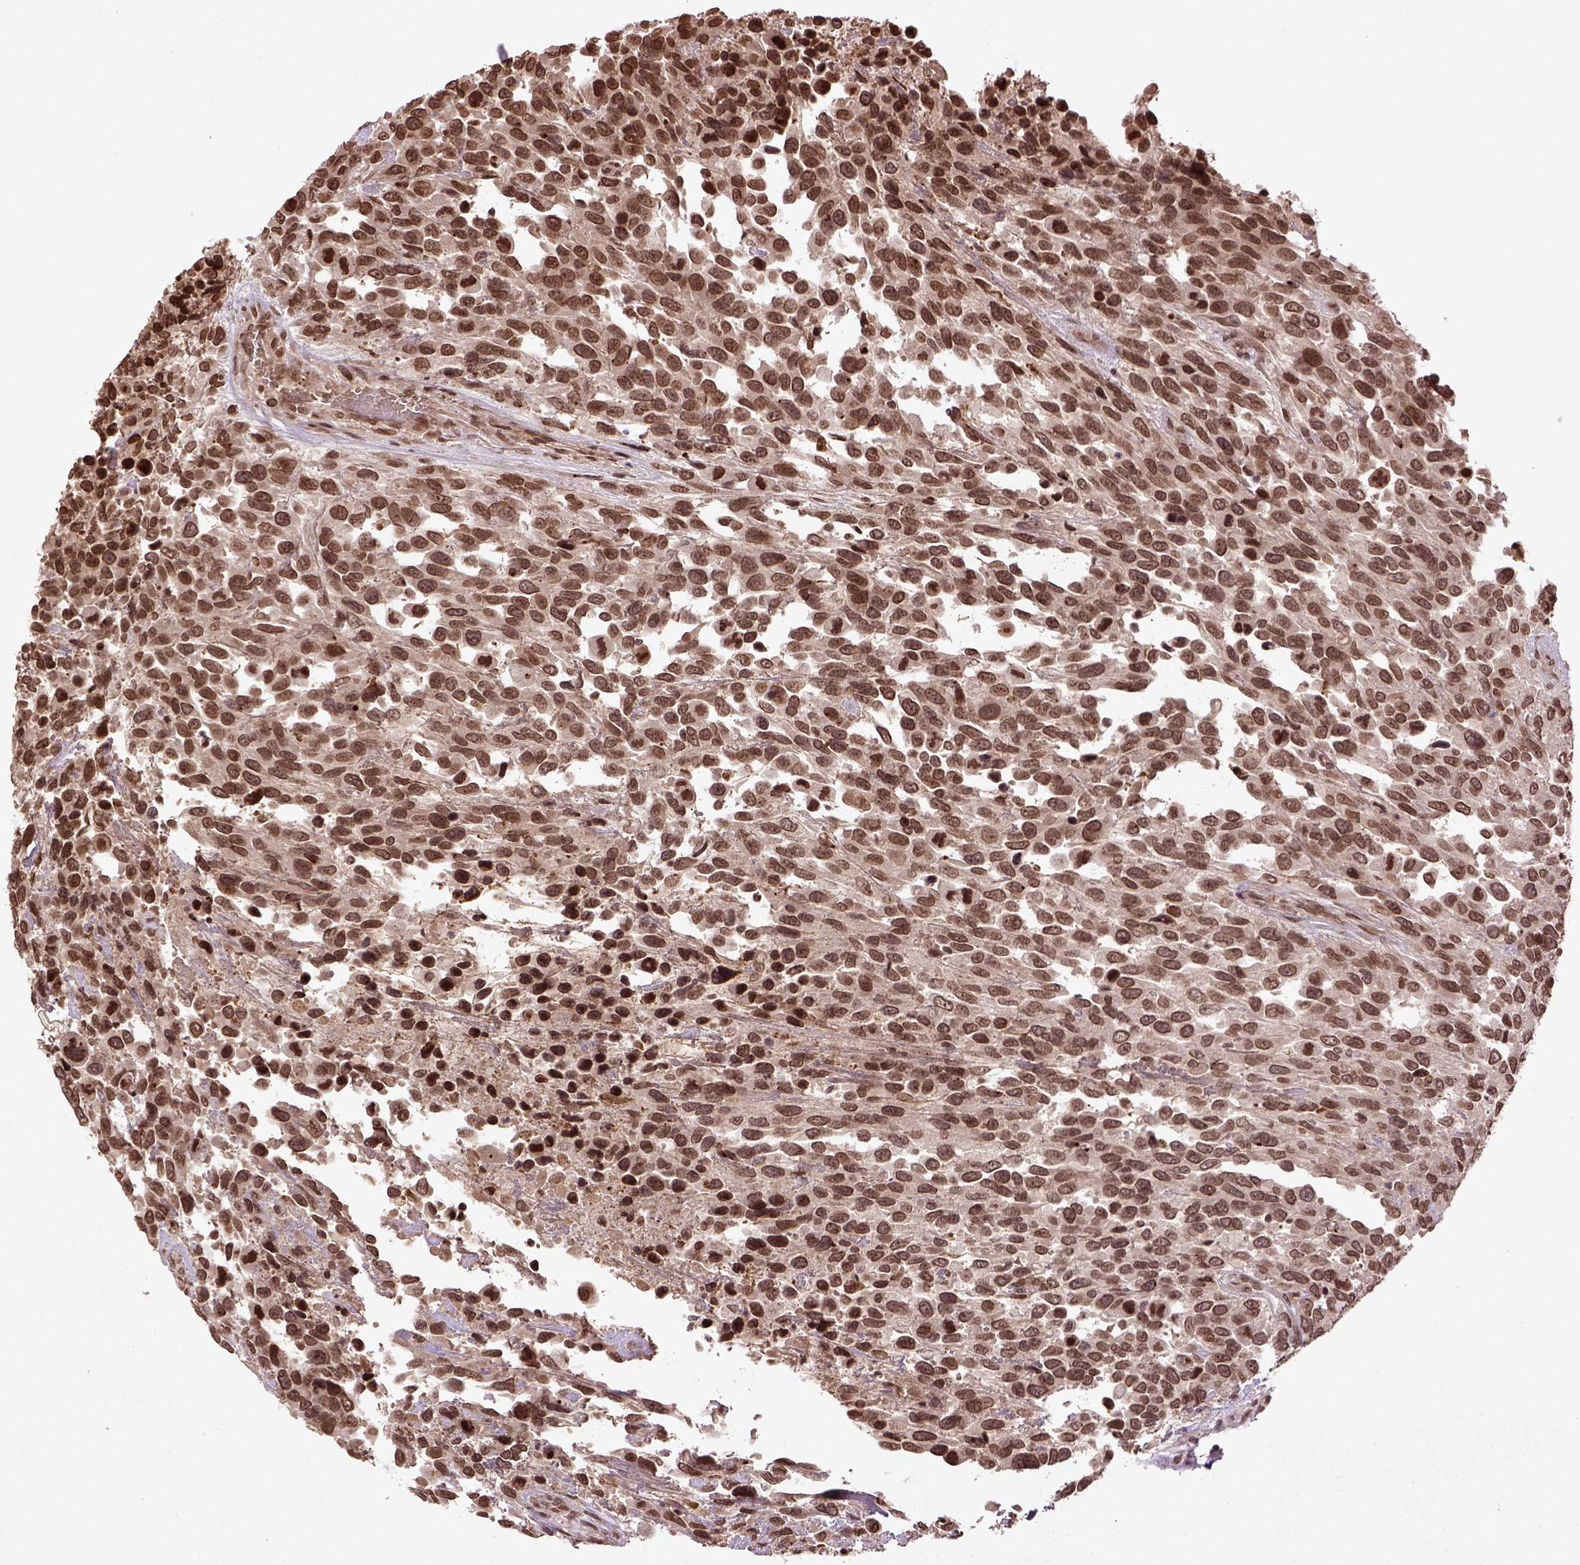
{"staining": {"intensity": "moderate", "quantity": ">75%", "location": "nuclear"}, "tissue": "urothelial cancer", "cell_type": "Tumor cells", "image_type": "cancer", "snomed": [{"axis": "morphology", "description": "Urothelial carcinoma, High grade"}, {"axis": "topography", "description": "Urinary bladder"}], "caption": "A photomicrograph of human high-grade urothelial carcinoma stained for a protein displays moderate nuclear brown staining in tumor cells.", "gene": "BANF1", "patient": {"sex": "female", "age": 70}}